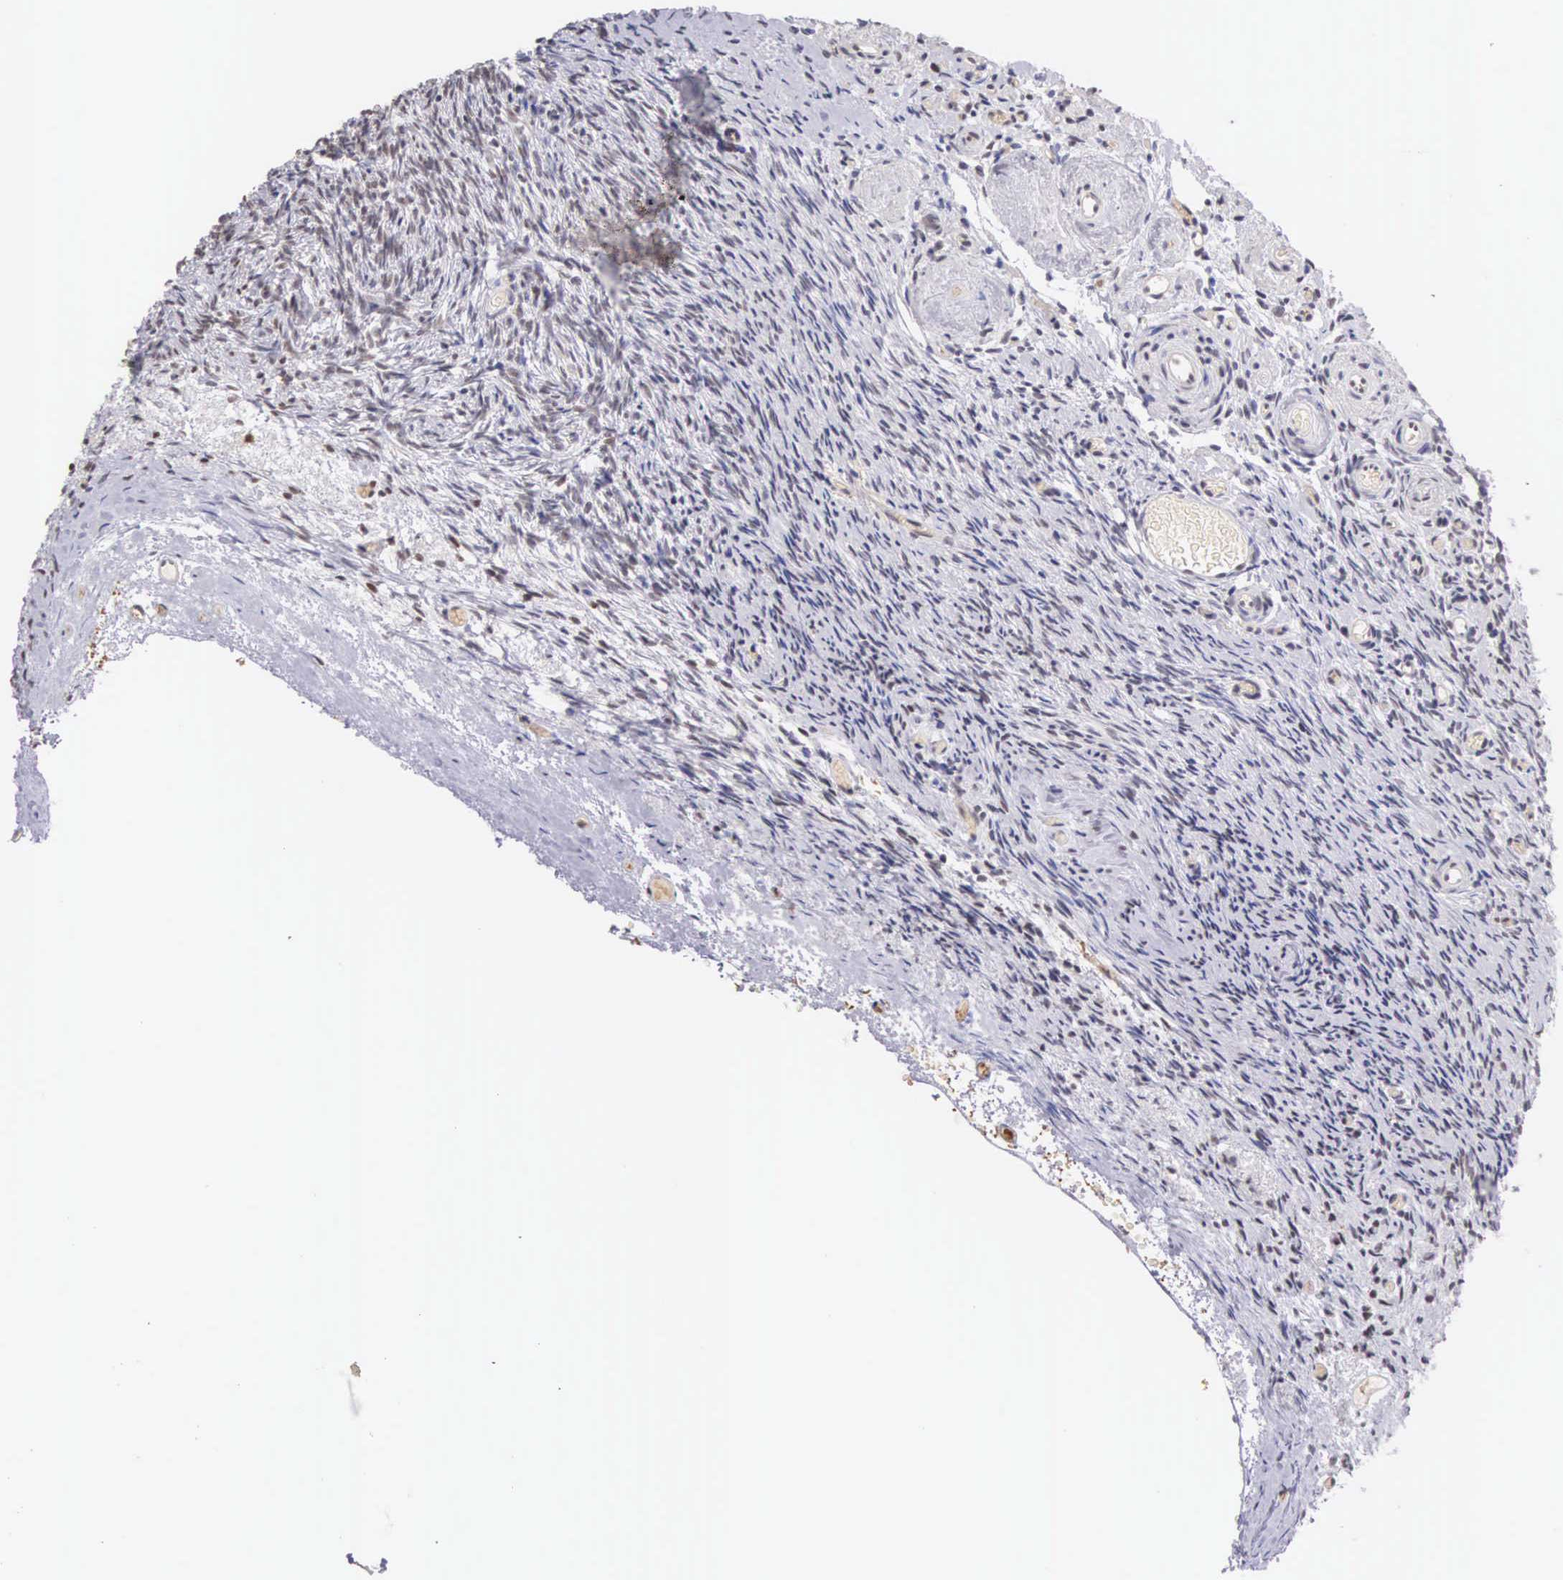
{"staining": {"intensity": "weak", "quantity": "25%-75%", "location": "nuclear"}, "tissue": "ovary", "cell_type": "Ovarian stroma cells", "image_type": "normal", "snomed": [{"axis": "morphology", "description": "Normal tissue, NOS"}, {"axis": "topography", "description": "Ovary"}], "caption": "IHC of unremarkable ovary displays low levels of weak nuclear positivity in approximately 25%-75% of ovarian stroma cells.", "gene": "HMGXB4", "patient": {"sex": "female", "age": 78}}